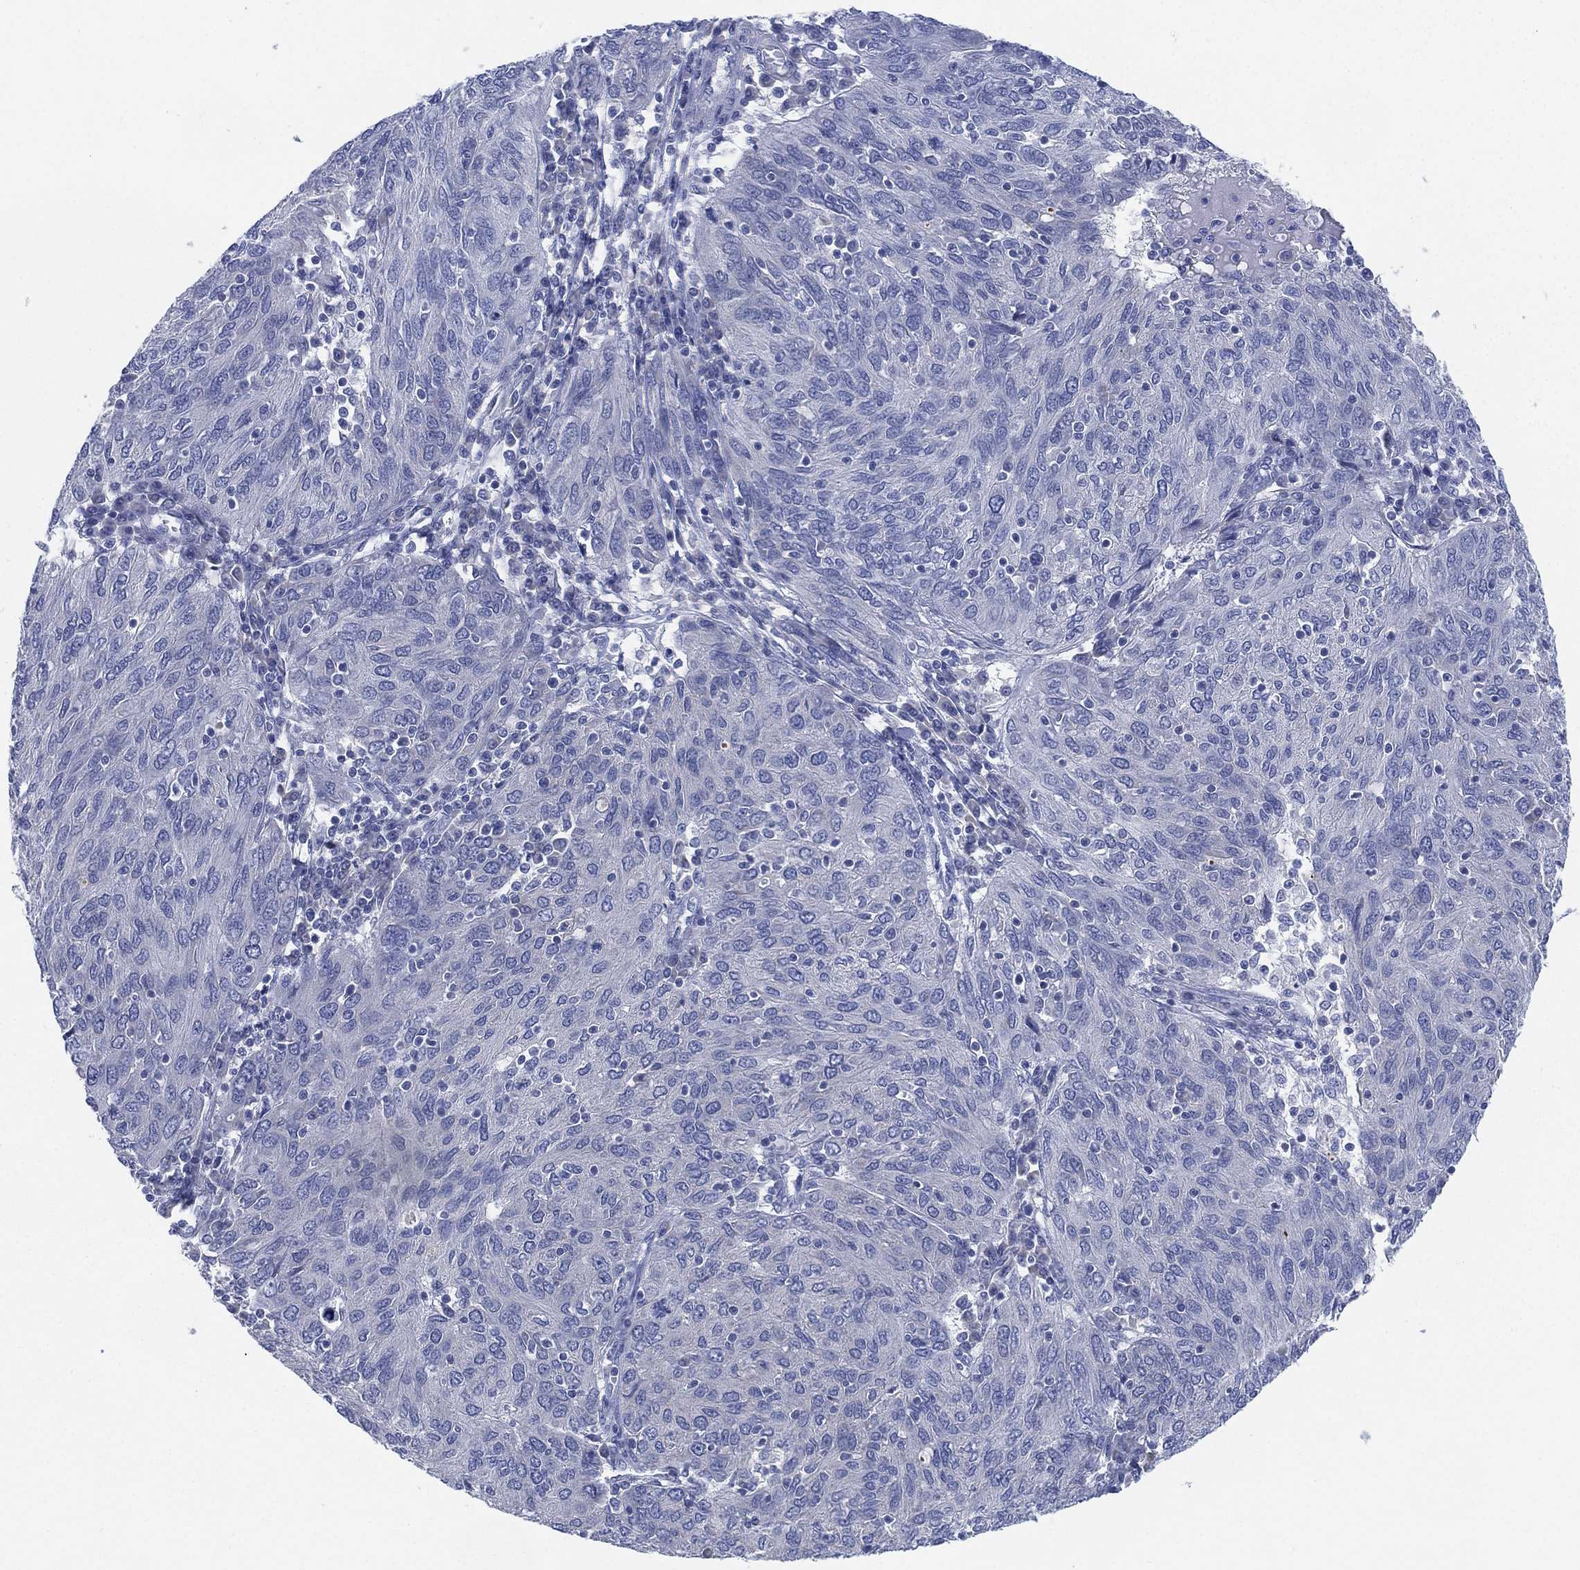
{"staining": {"intensity": "negative", "quantity": "none", "location": "none"}, "tissue": "ovarian cancer", "cell_type": "Tumor cells", "image_type": "cancer", "snomed": [{"axis": "morphology", "description": "Carcinoma, endometroid"}, {"axis": "topography", "description": "Ovary"}], "caption": "There is no significant expression in tumor cells of ovarian endometroid carcinoma.", "gene": "ADAD2", "patient": {"sex": "female", "age": 50}}